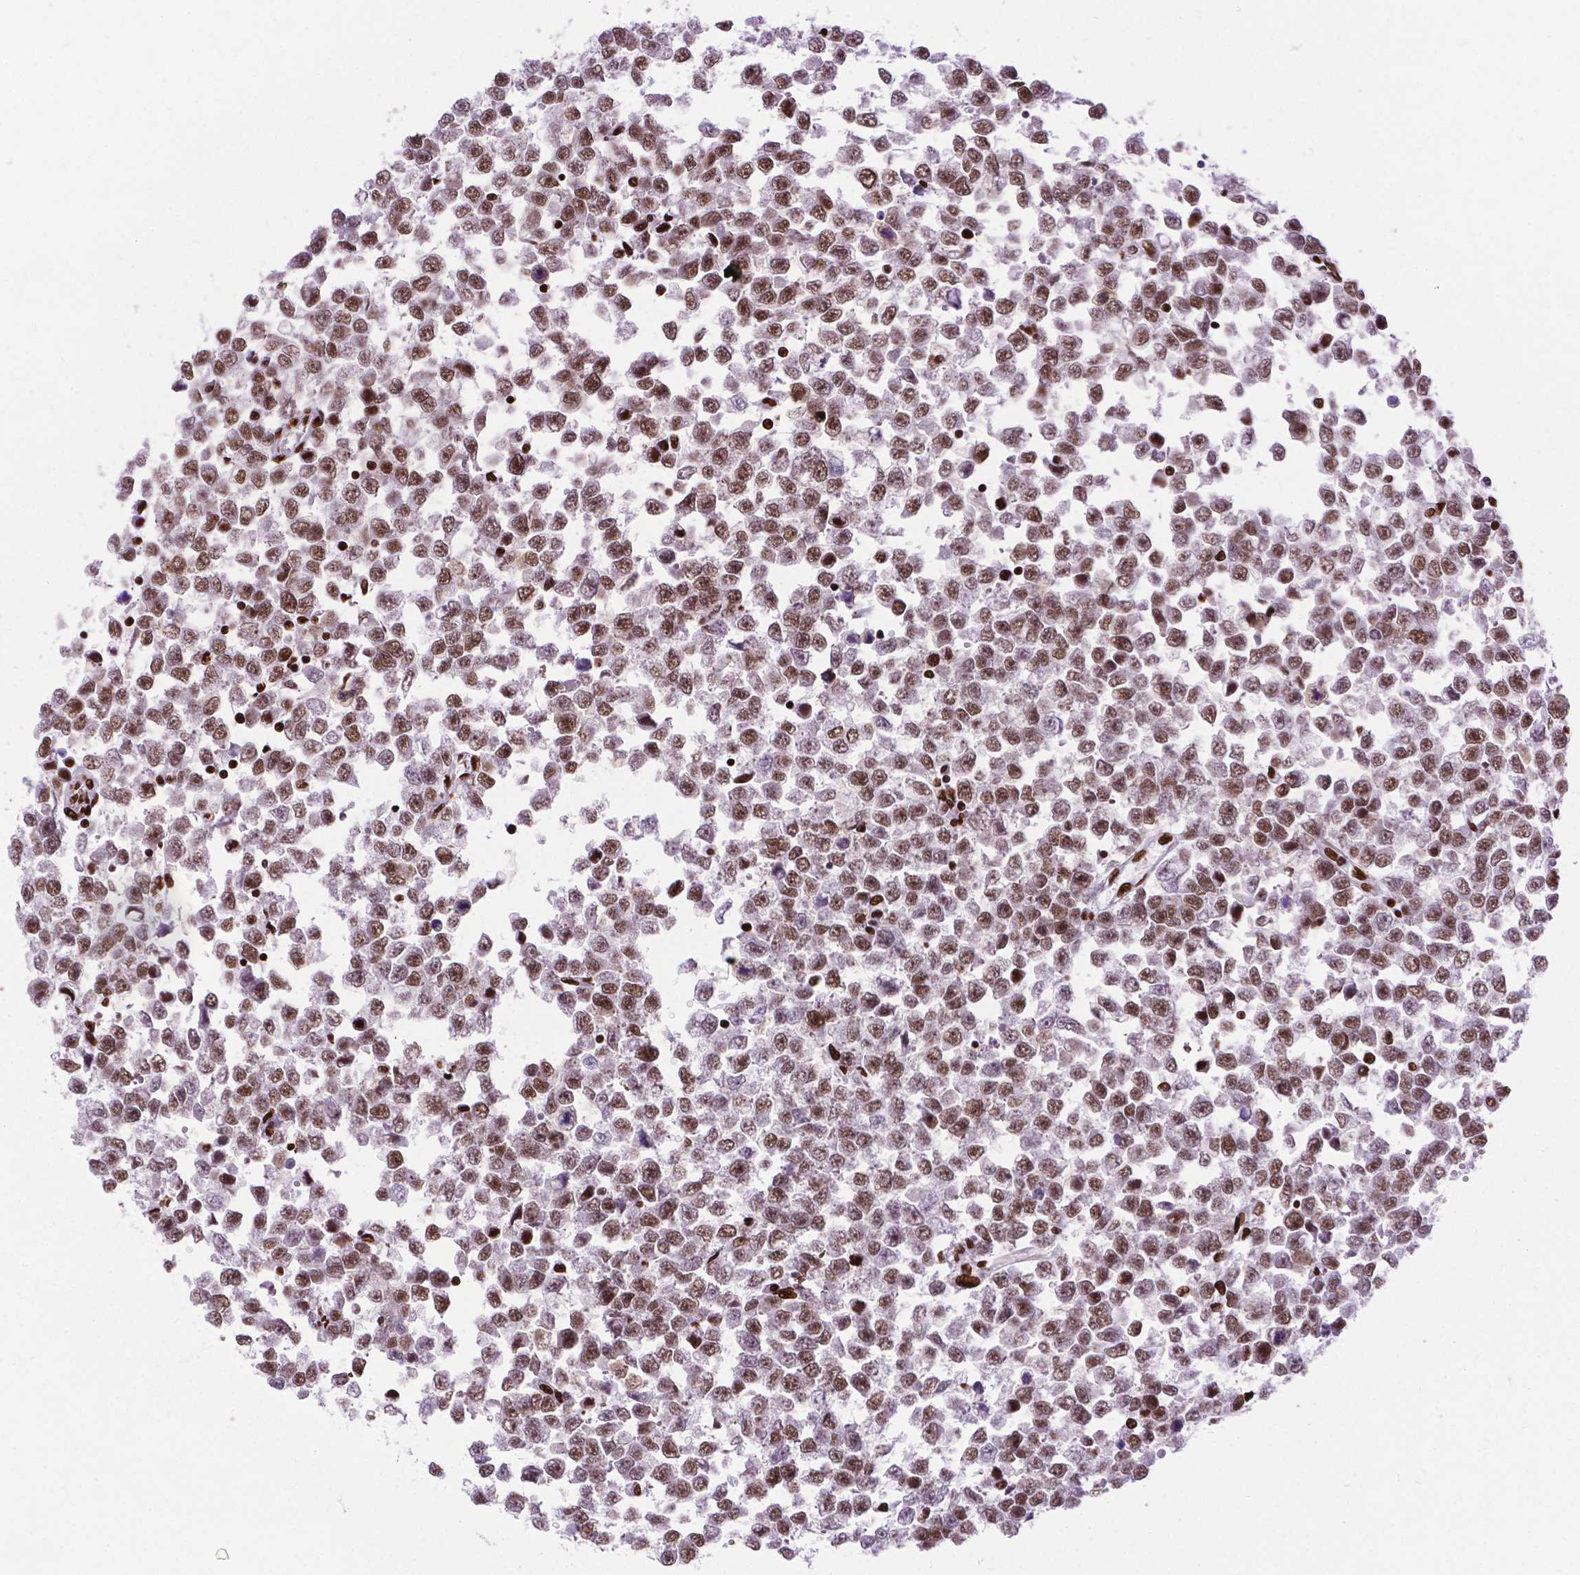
{"staining": {"intensity": "moderate", "quantity": ">75%", "location": "nuclear"}, "tissue": "testis cancer", "cell_type": "Tumor cells", "image_type": "cancer", "snomed": [{"axis": "morphology", "description": "Normal tissue, NOS"}, {"axis": "morphology", "description": "Seminoma, NOS"}, {"axis": "topography", "description": "Testis"}, {"axis": "topography", "description": "Epididymis"}], "caption": "Testis seminoma stained with DAB immunohistochemistry shows medium levels of moderate nuclear positivity in about >75% of tumor cells.", "gene": "SMIM5", "patient": {"sex": "male", "age": 34}}